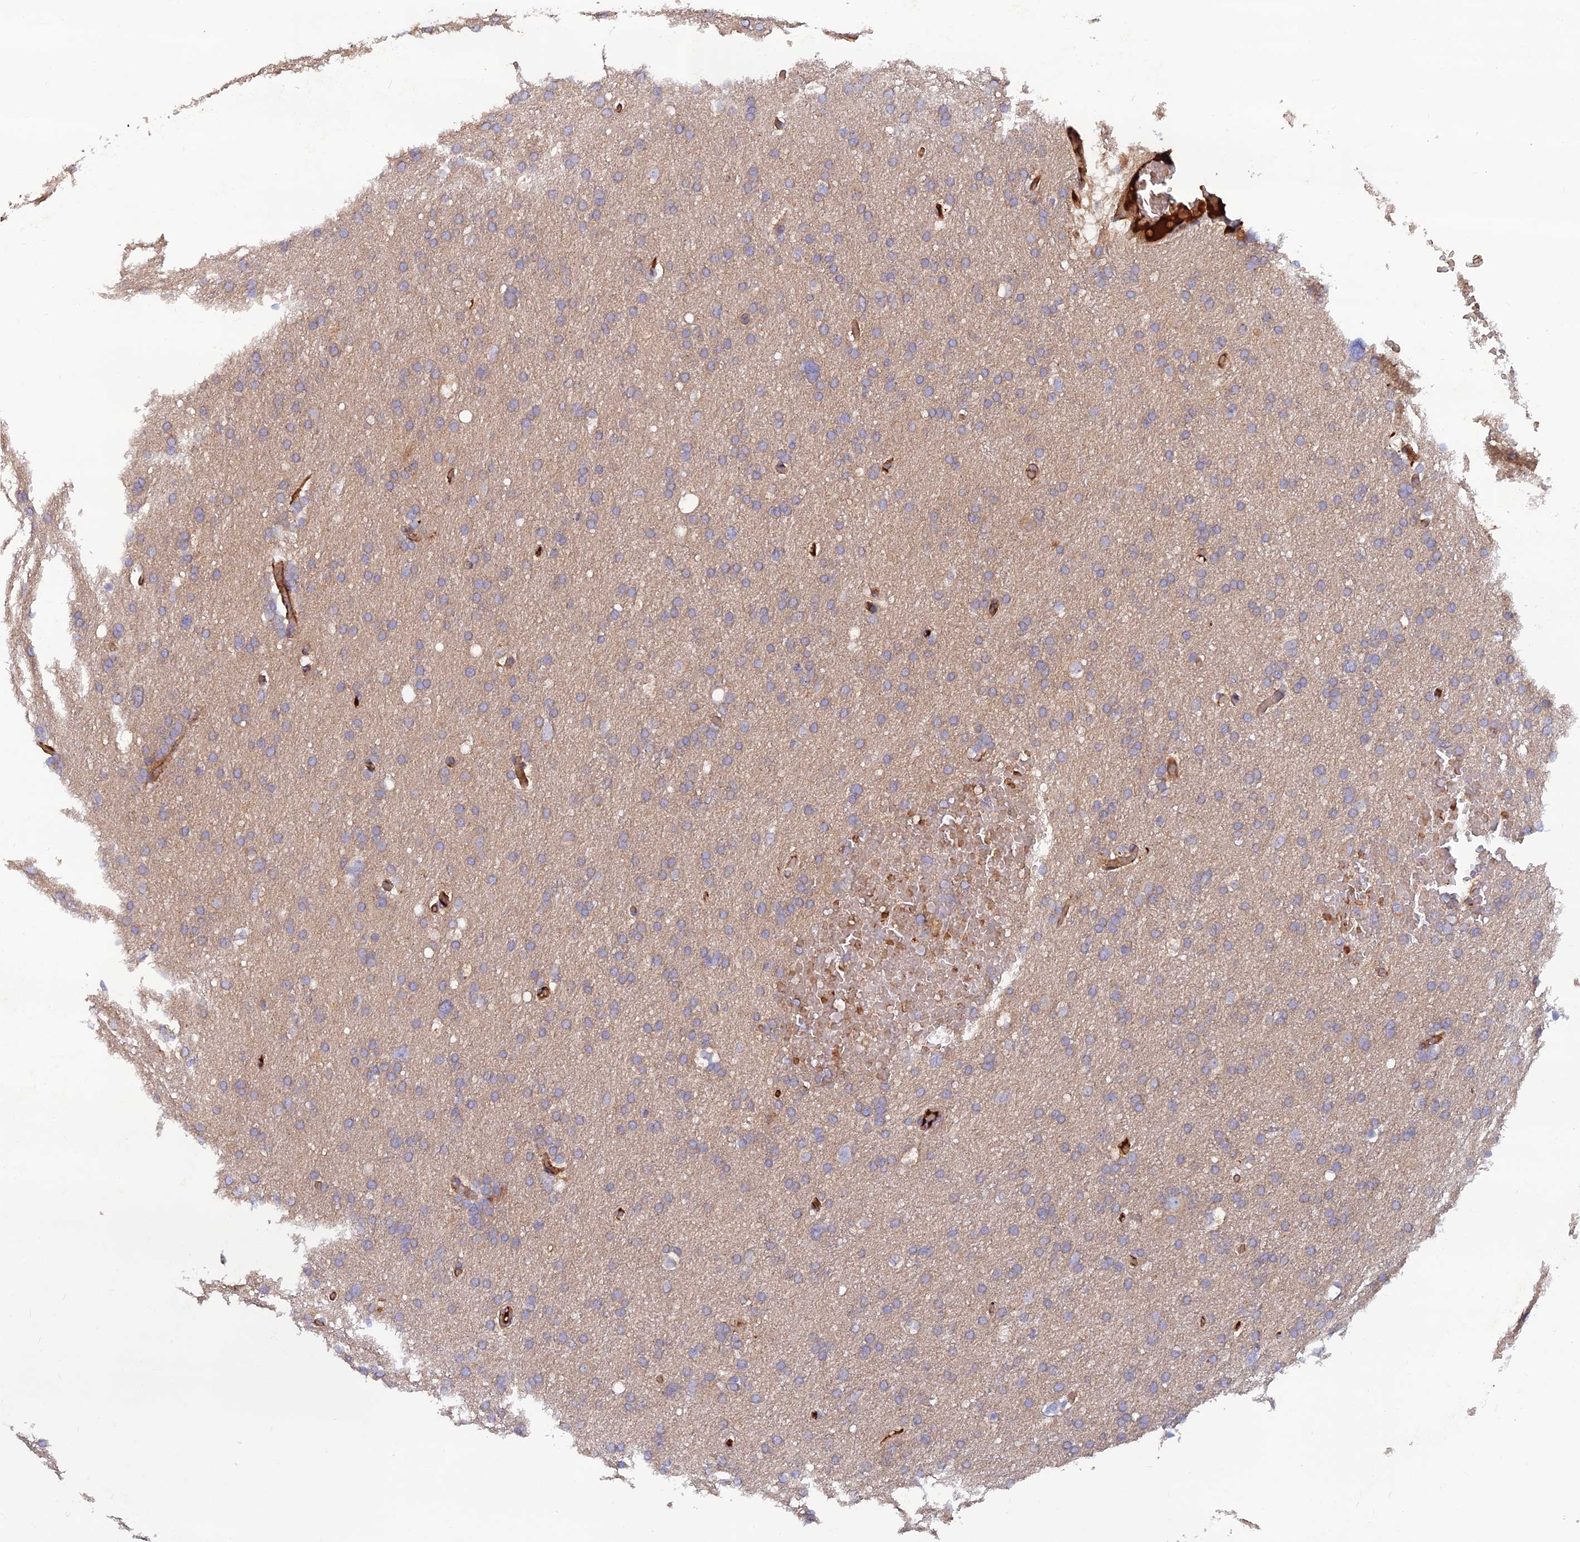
{"staining": {"intensity": "negative", "quantity": "none", "location": "none"}, "tissue": "glioma", "cell_type": "Tumor cells", "image_type": "cancer", "snomed": [{"axis": "morphology", "description": "Glioma, malignant, High grade"}, {"axis": "topography", "description": "Cerebral cortex"}], "caption": "Glioma was stained to show a protein in brown. There is no significant positivity in tumor cells.", "gene": "GMCL1", "patient": {"sex": "female", "age": 36}}